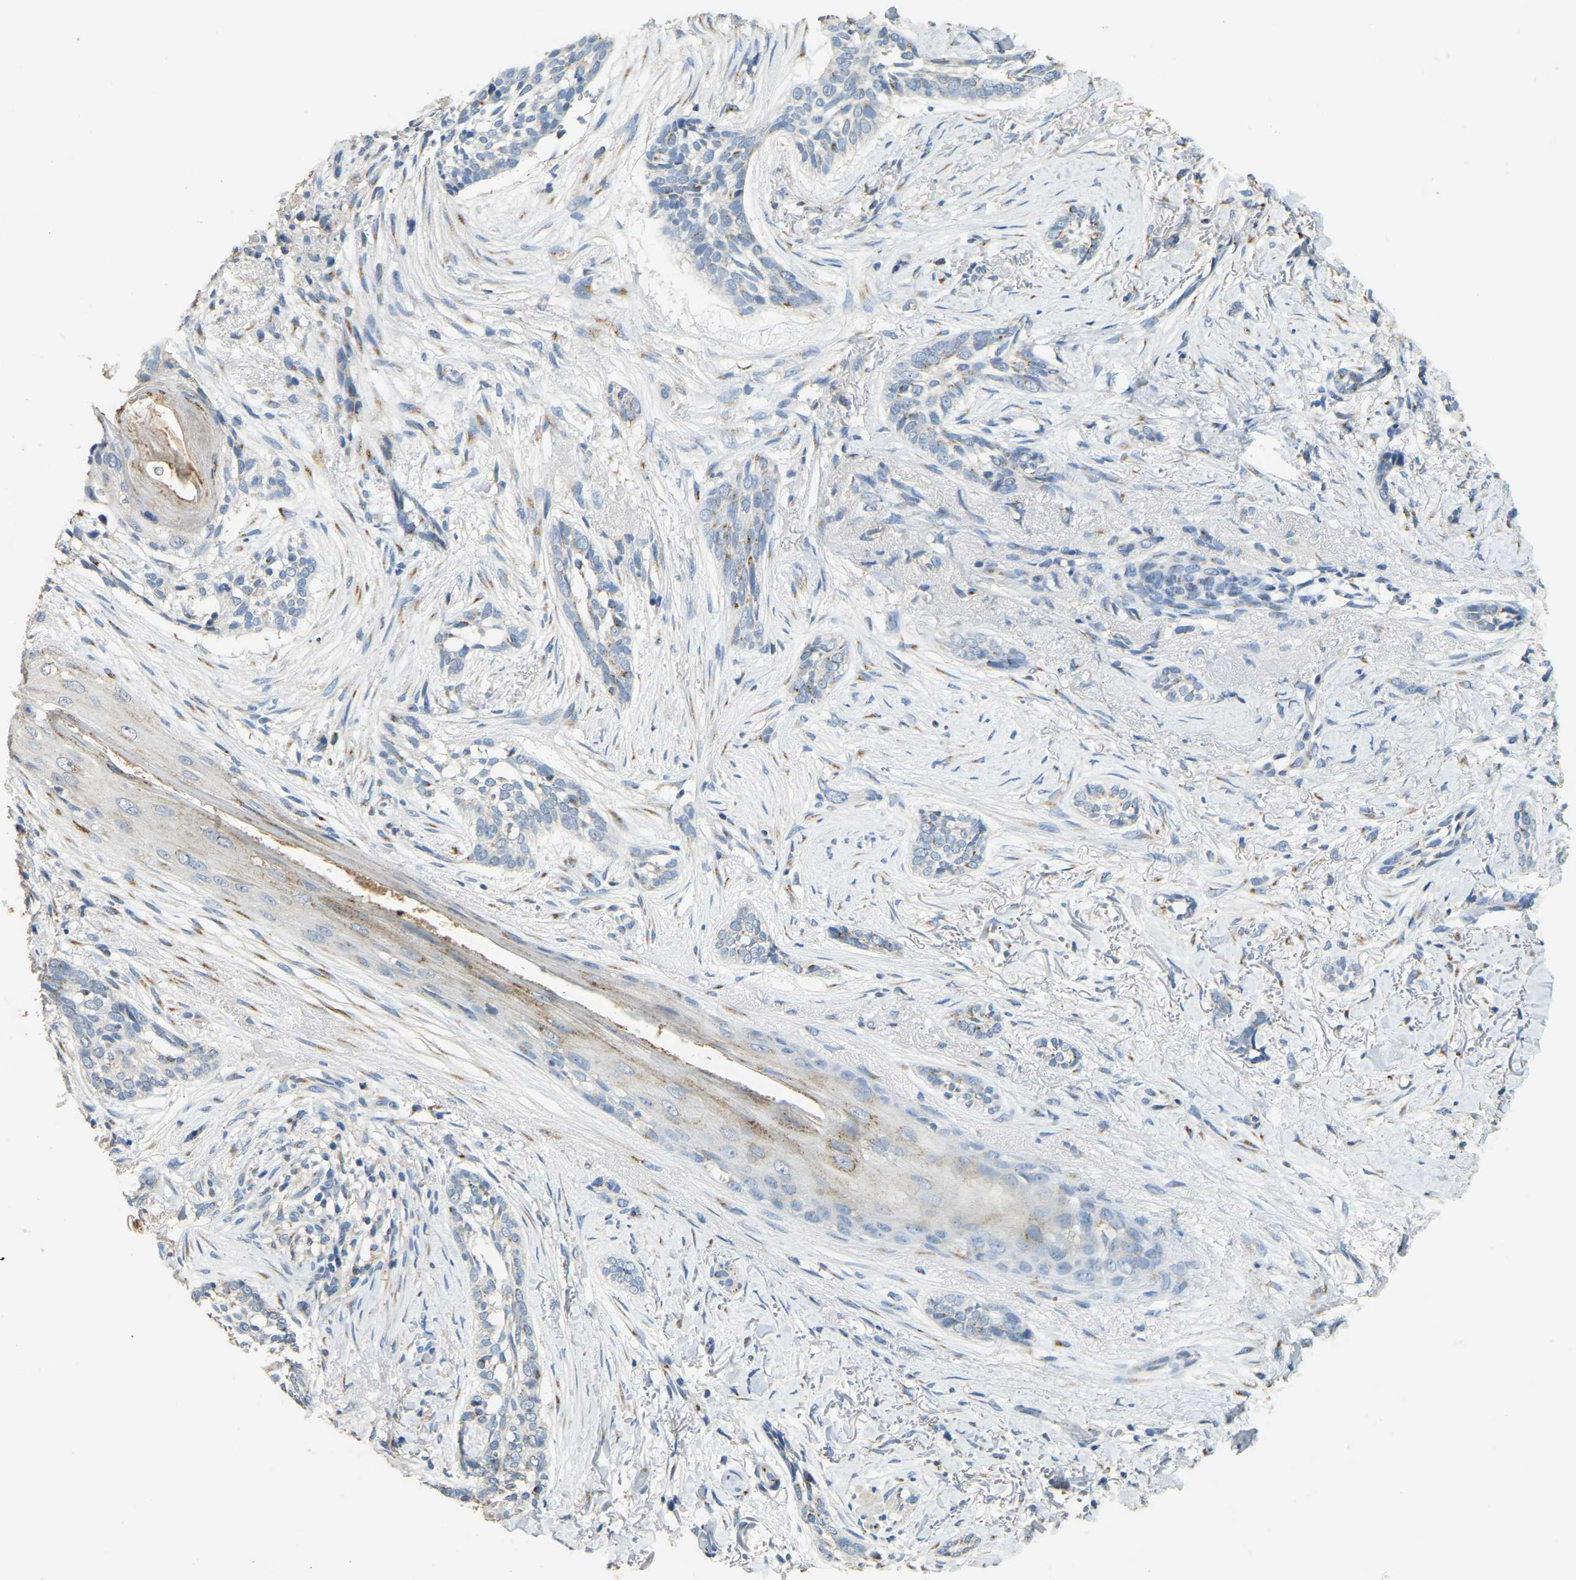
{"staining": {"intensity": "negative", "quantity": "none", "location": "none"}, "tissue": "skin cancer", "cell_type": "Tumor cells", "image_type": "cancer", "snomed": [{"axis": "morphology", "description": "Basal cell carcinoma"}, {"axis": "topography", "description": "Skin"}], "caption": "The micrograph reveals no significant expression in tumor cells of skin cancer (basal cell carcinoma). Brightfield microscopy of immunohistochemistry (IHC) stained with DAB (3,3'-diaminobenzidine) (brown) and hematoxylin (blue), captured at high magnification.", "gene": "FAM174A", "patient": {"sex": "female", "age": 88}}